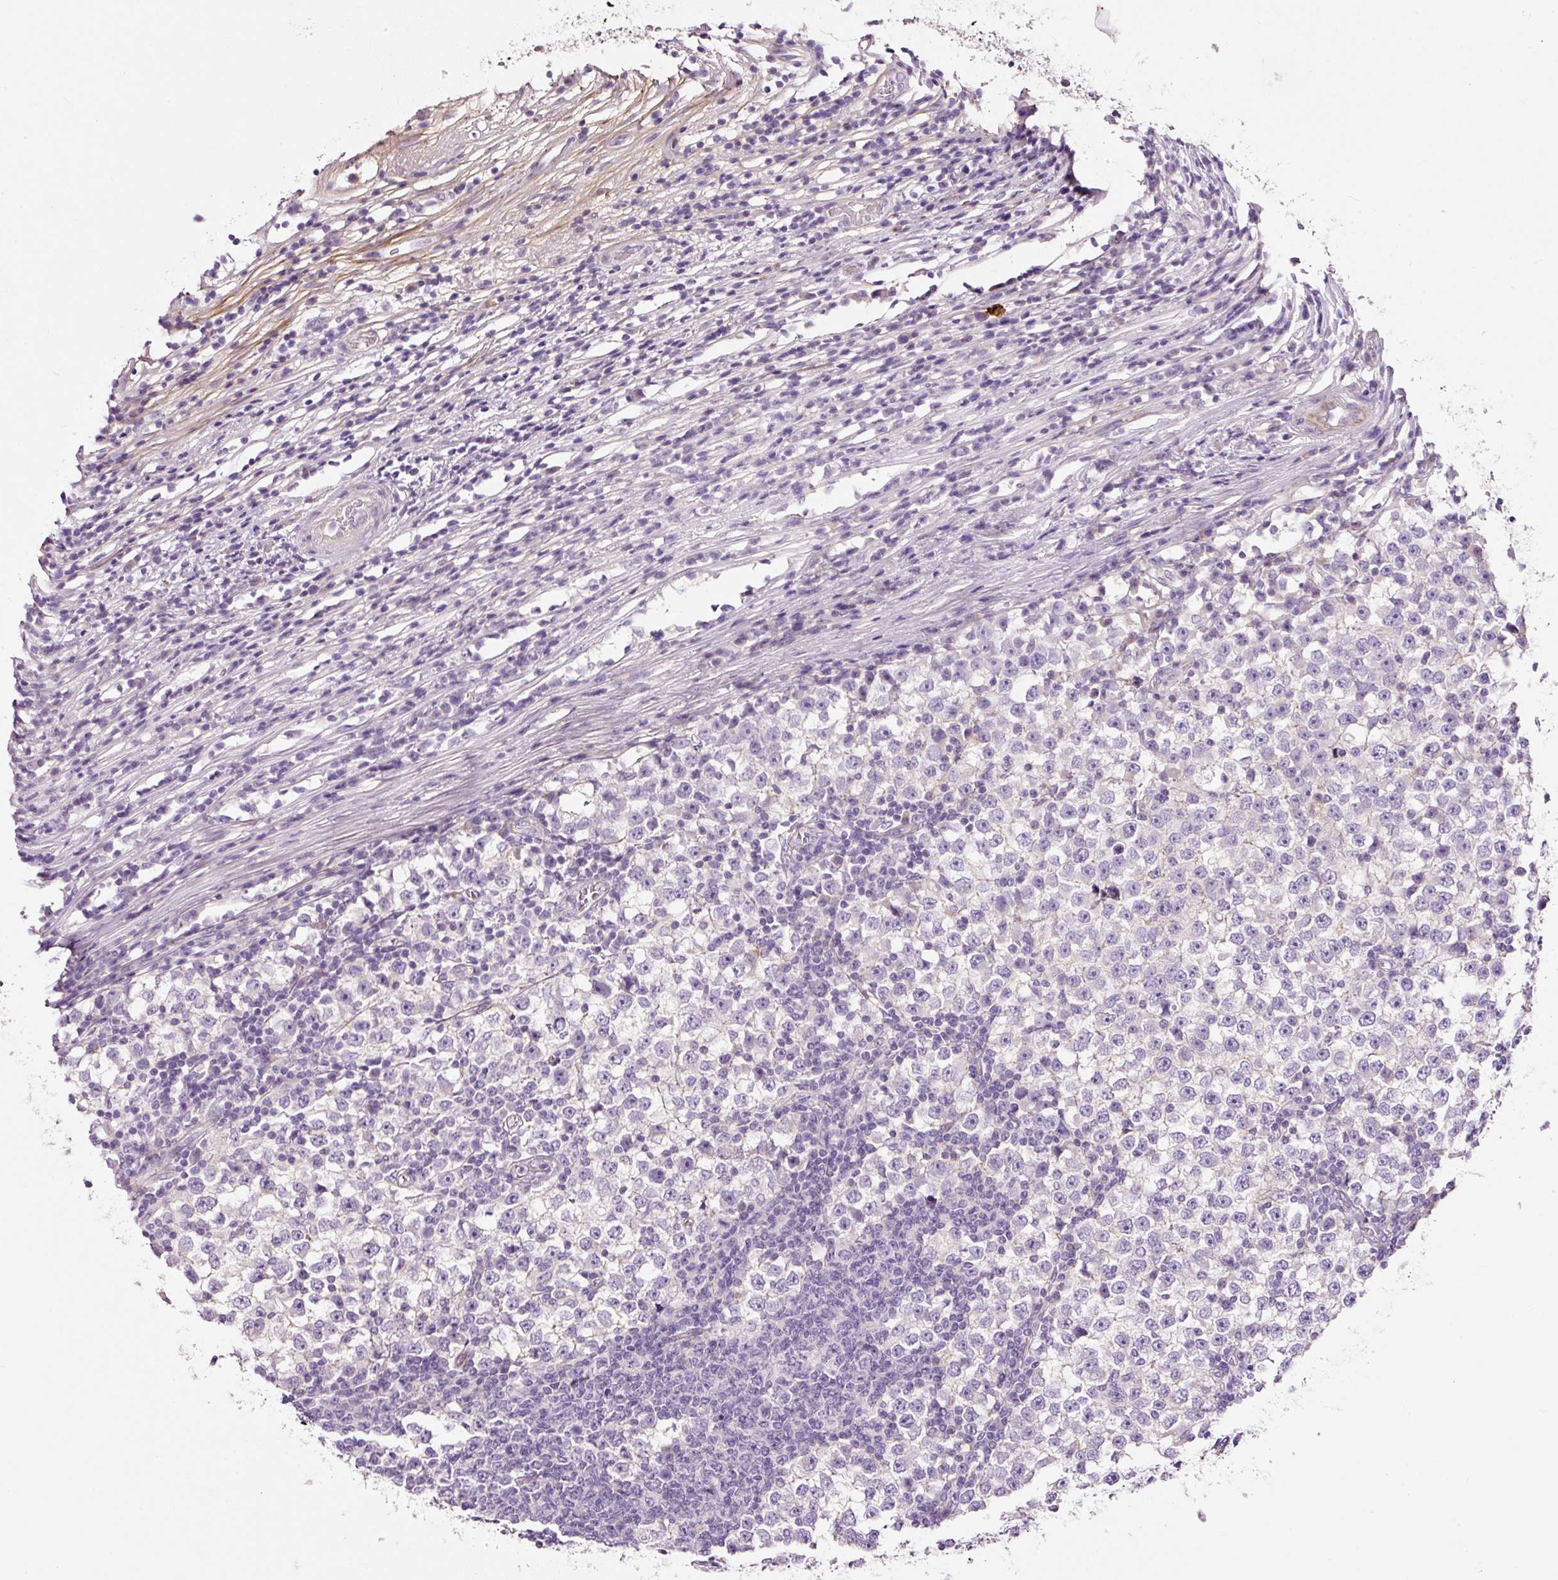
{"staining": {"intensity": "negative", "quantity": "none", "location": "none"}, "tissue": "testis cancer", "cell_type": "Tumor cells", "image_type": "cancer", "snomed": [{"axis": "morphology", "description": "Seminoma, NOS"}, {"axis": "topography", "description": "Testis"}], "caption": "Immunohistochemistry of human testis cancer displays no positivity in tumor cells. The staining was performed using DAB (3,3'-diaminobenzidine) to visualize the protein expression in brown, while the nuclei were stained in blue with hematoxylin (Magnification: 20x).", "gene": "SOS2", "patient": {"sex": "male", "age": 65}}